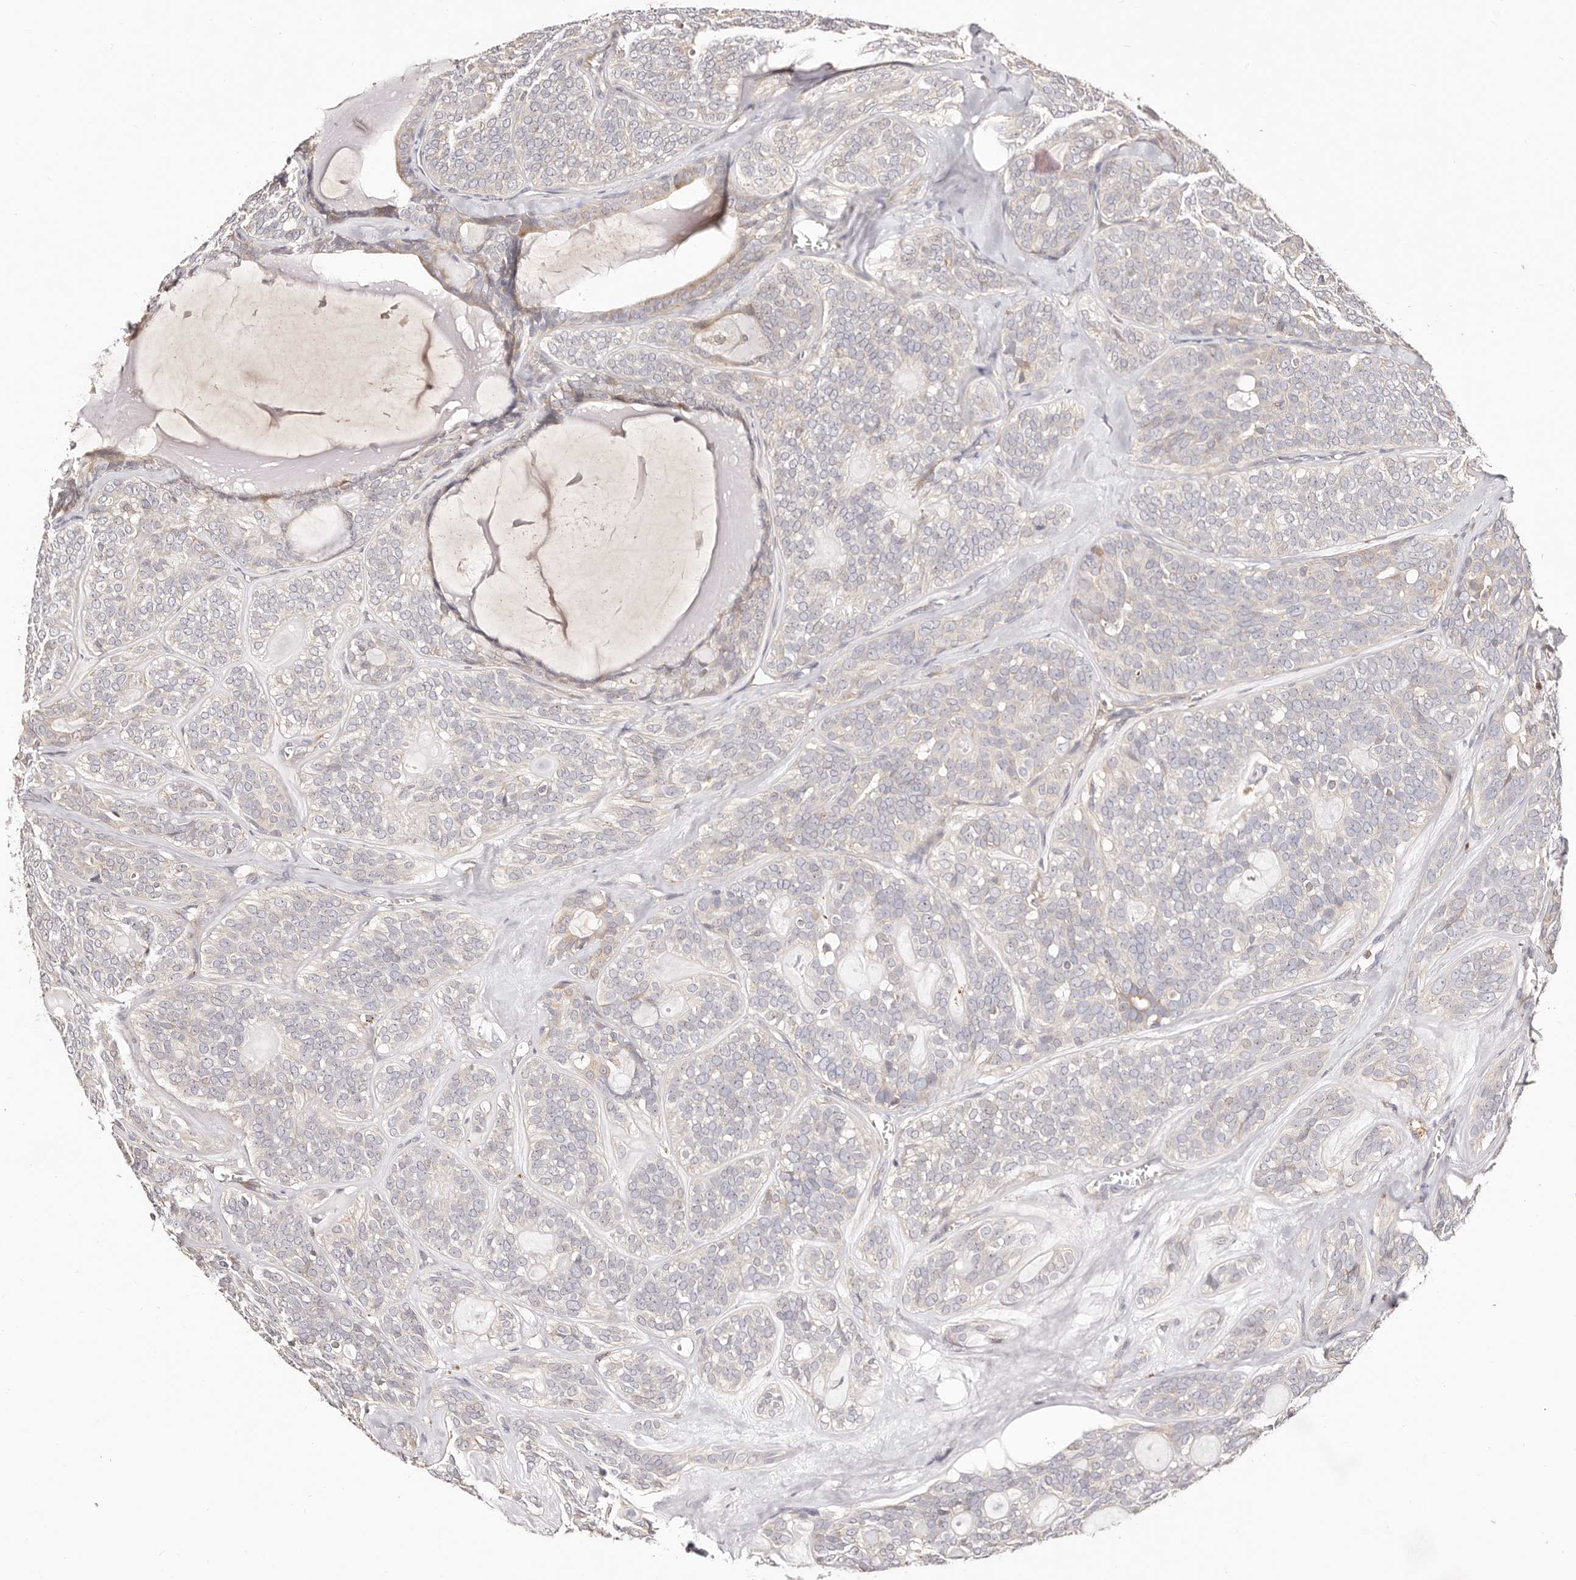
{"staining": {"intensity": "negative", "quantity": "none", "location": "none"}, "tissue": "head and neck cancer", "cell_type": "Tumor cells", "image_type": "cancer", "snomed": [{"axis": "morphology", "description": "Adenocarcinoma, NOS"}, {"axis": "topography", "description": "Head-Neck"}], "caption": "There is no significant expression in tumor cells of head and neck cancer (adenocarcinoma). (Brightfield microscopy of DAB IHC at high magnification).", "gene": "MAPK1", "patient": {"sex": "male", "age": 66}}